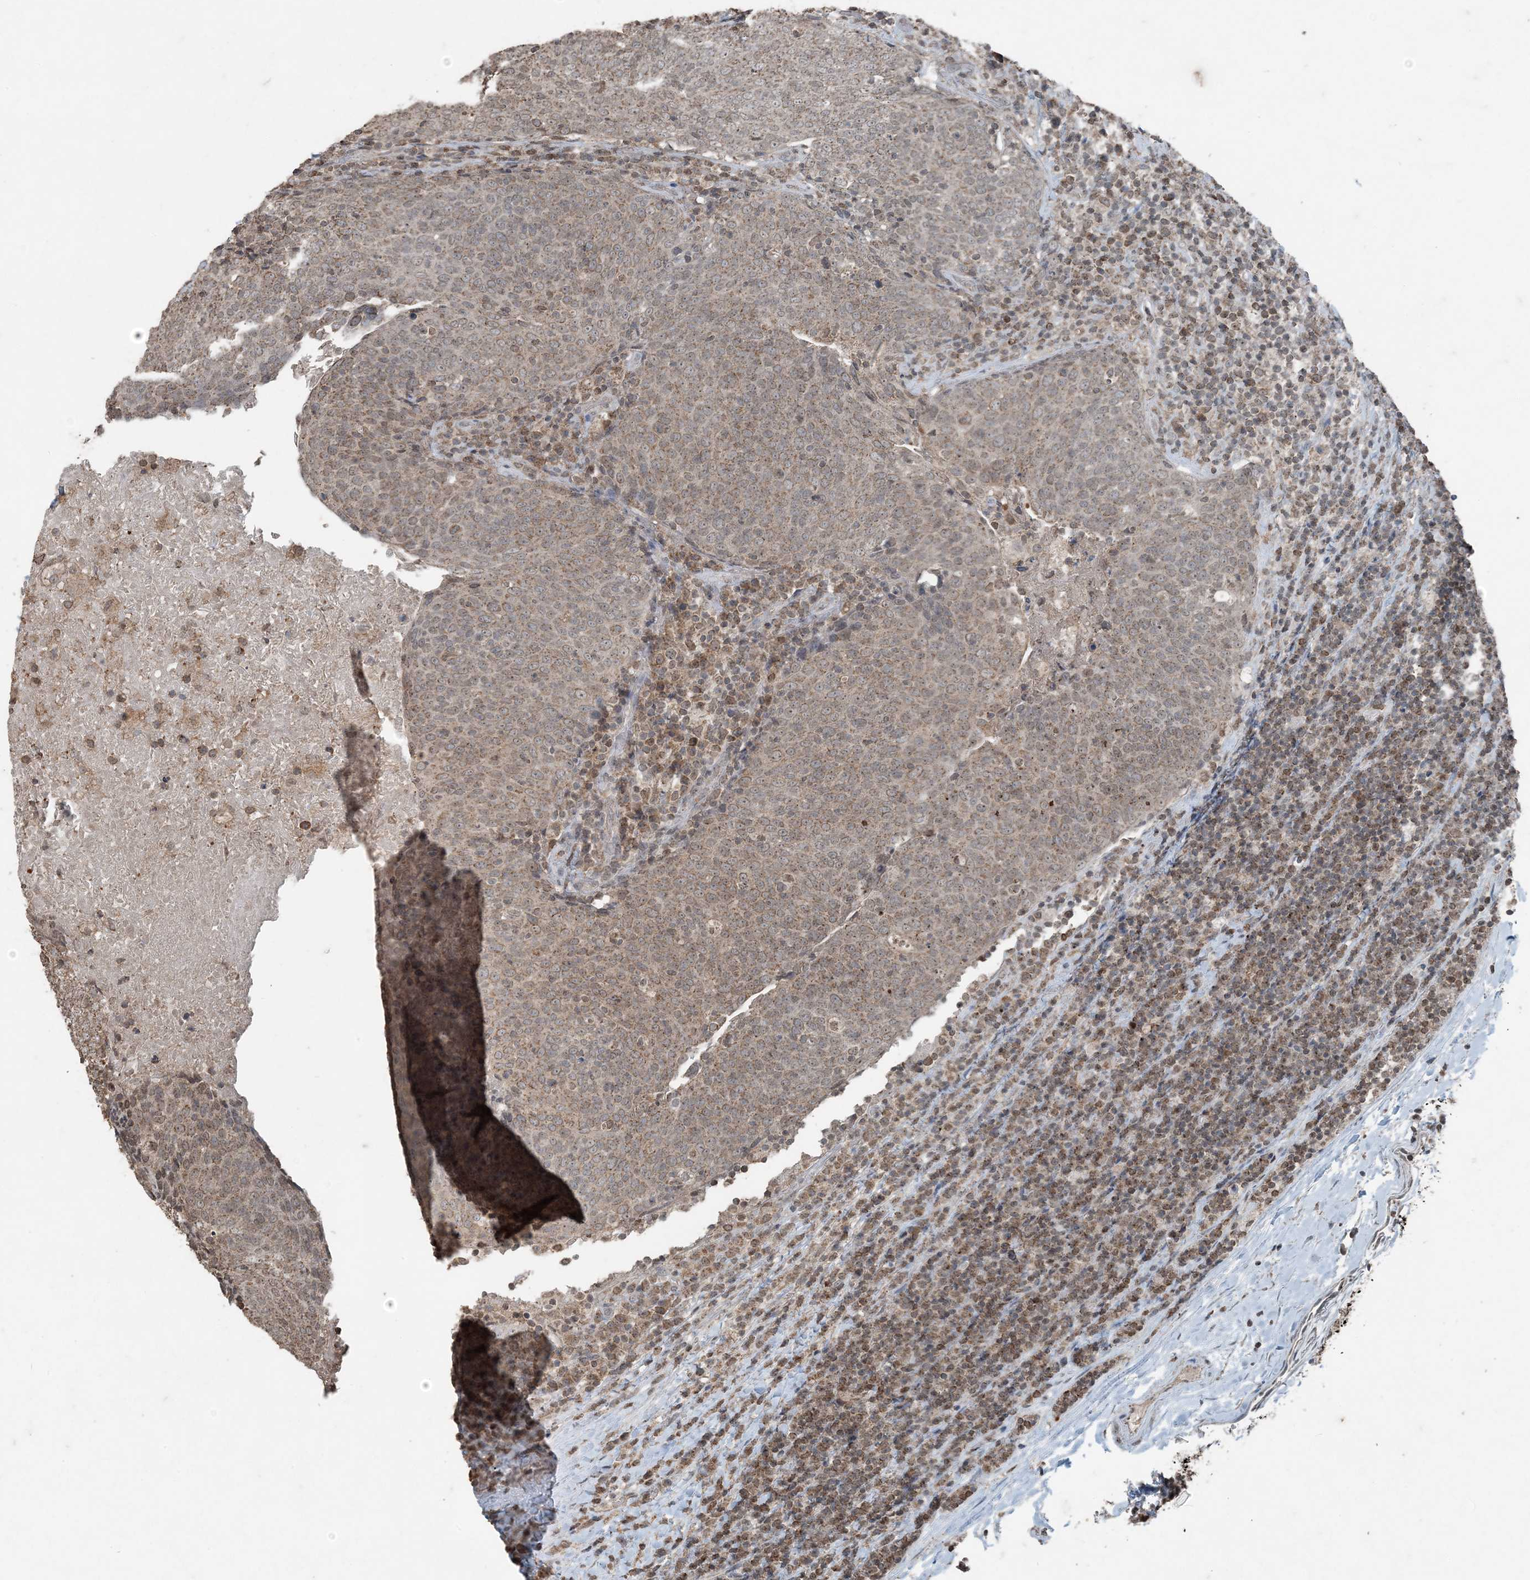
{"staining": {"intensity": "moderate", "quantity": ">75%", "location": "cytoplasmic/membranous"}, "tissue": "head and neck cancer", "cell_type": "Tumor cells", "image_type": "cancer", "snomed": [{"axis": "morphology", "description": "Squamous cell carcinoma, NOS"}, {"axis": "morphology", "description": "Squamous cell carcinoma, metastatic, NOS"}, {"axis": "topography", "description": "Lymph node"}, {"axis": "topography", "description": "Head-Neck"}], "caption": "Protein staining of head and neck cancer tissue displays moderate cytoplasmic/membranous positivity in approximately >75% of tumor cells. The staining was performed using DAB (3,3'-diaminobenzidine) to visualize the protein expression in brown, while the nuclei were stained in blue with hematoxylin (Magnification: 20x).", "gene": "GNL1", "patient": {"sex": "male", "age": 62}}